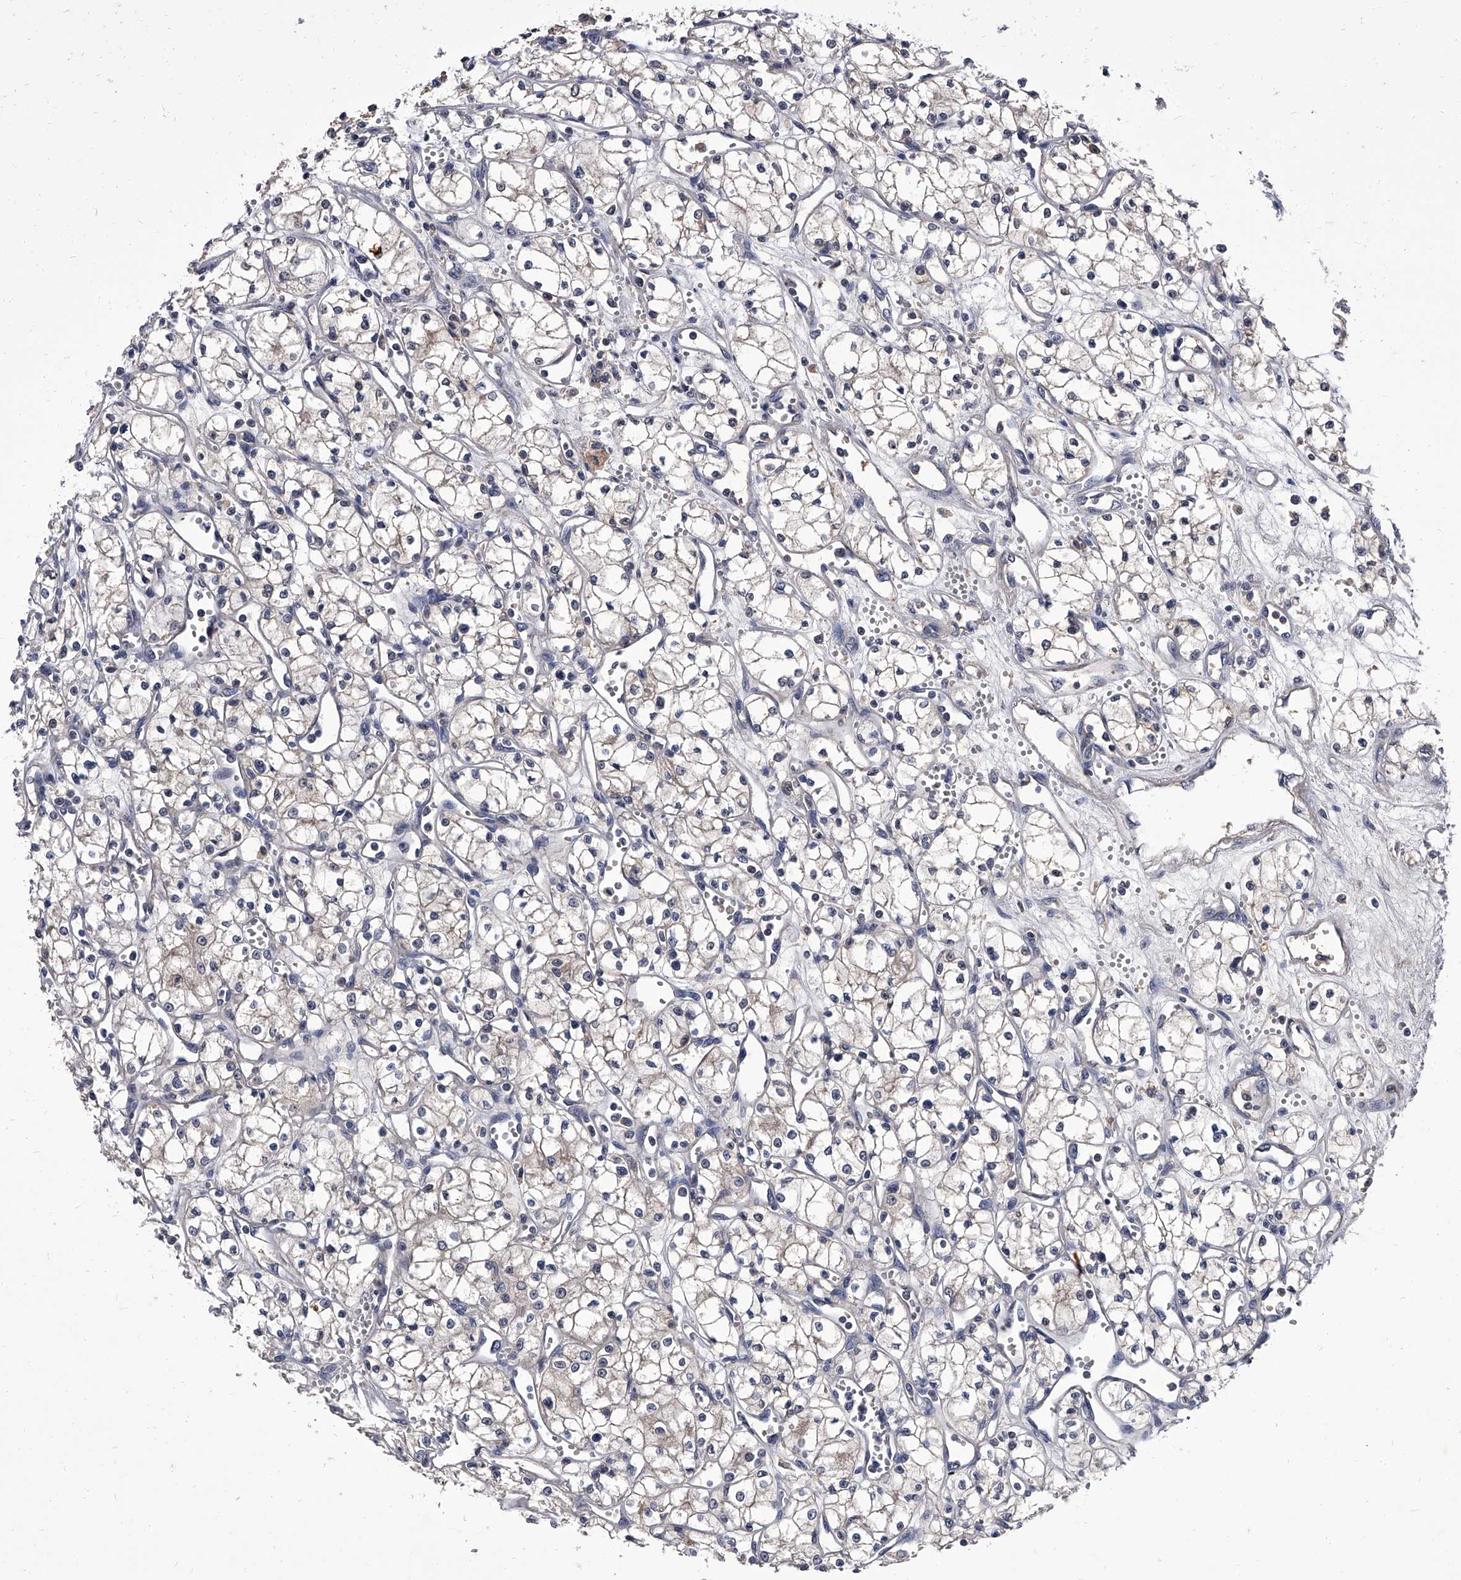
{"staining": {"intensity": "negative", "quantity": "none", "location": "none"}, "tissue": "renal cancer", "cell_type": "Tumor cells", "image_type": "cancer", "snomed": [{"axis": "morphology", "description": "Adenocarcinoma, NOS"}, {"axis": "topography", "description": "Kidney"}], "caption": "Immunohistochemical staining of renal adenocarcinoma reveals no significant expression in tumor cells.", "gene": "SLC18B1", "patient": {"sex": "male", "age": 59}}